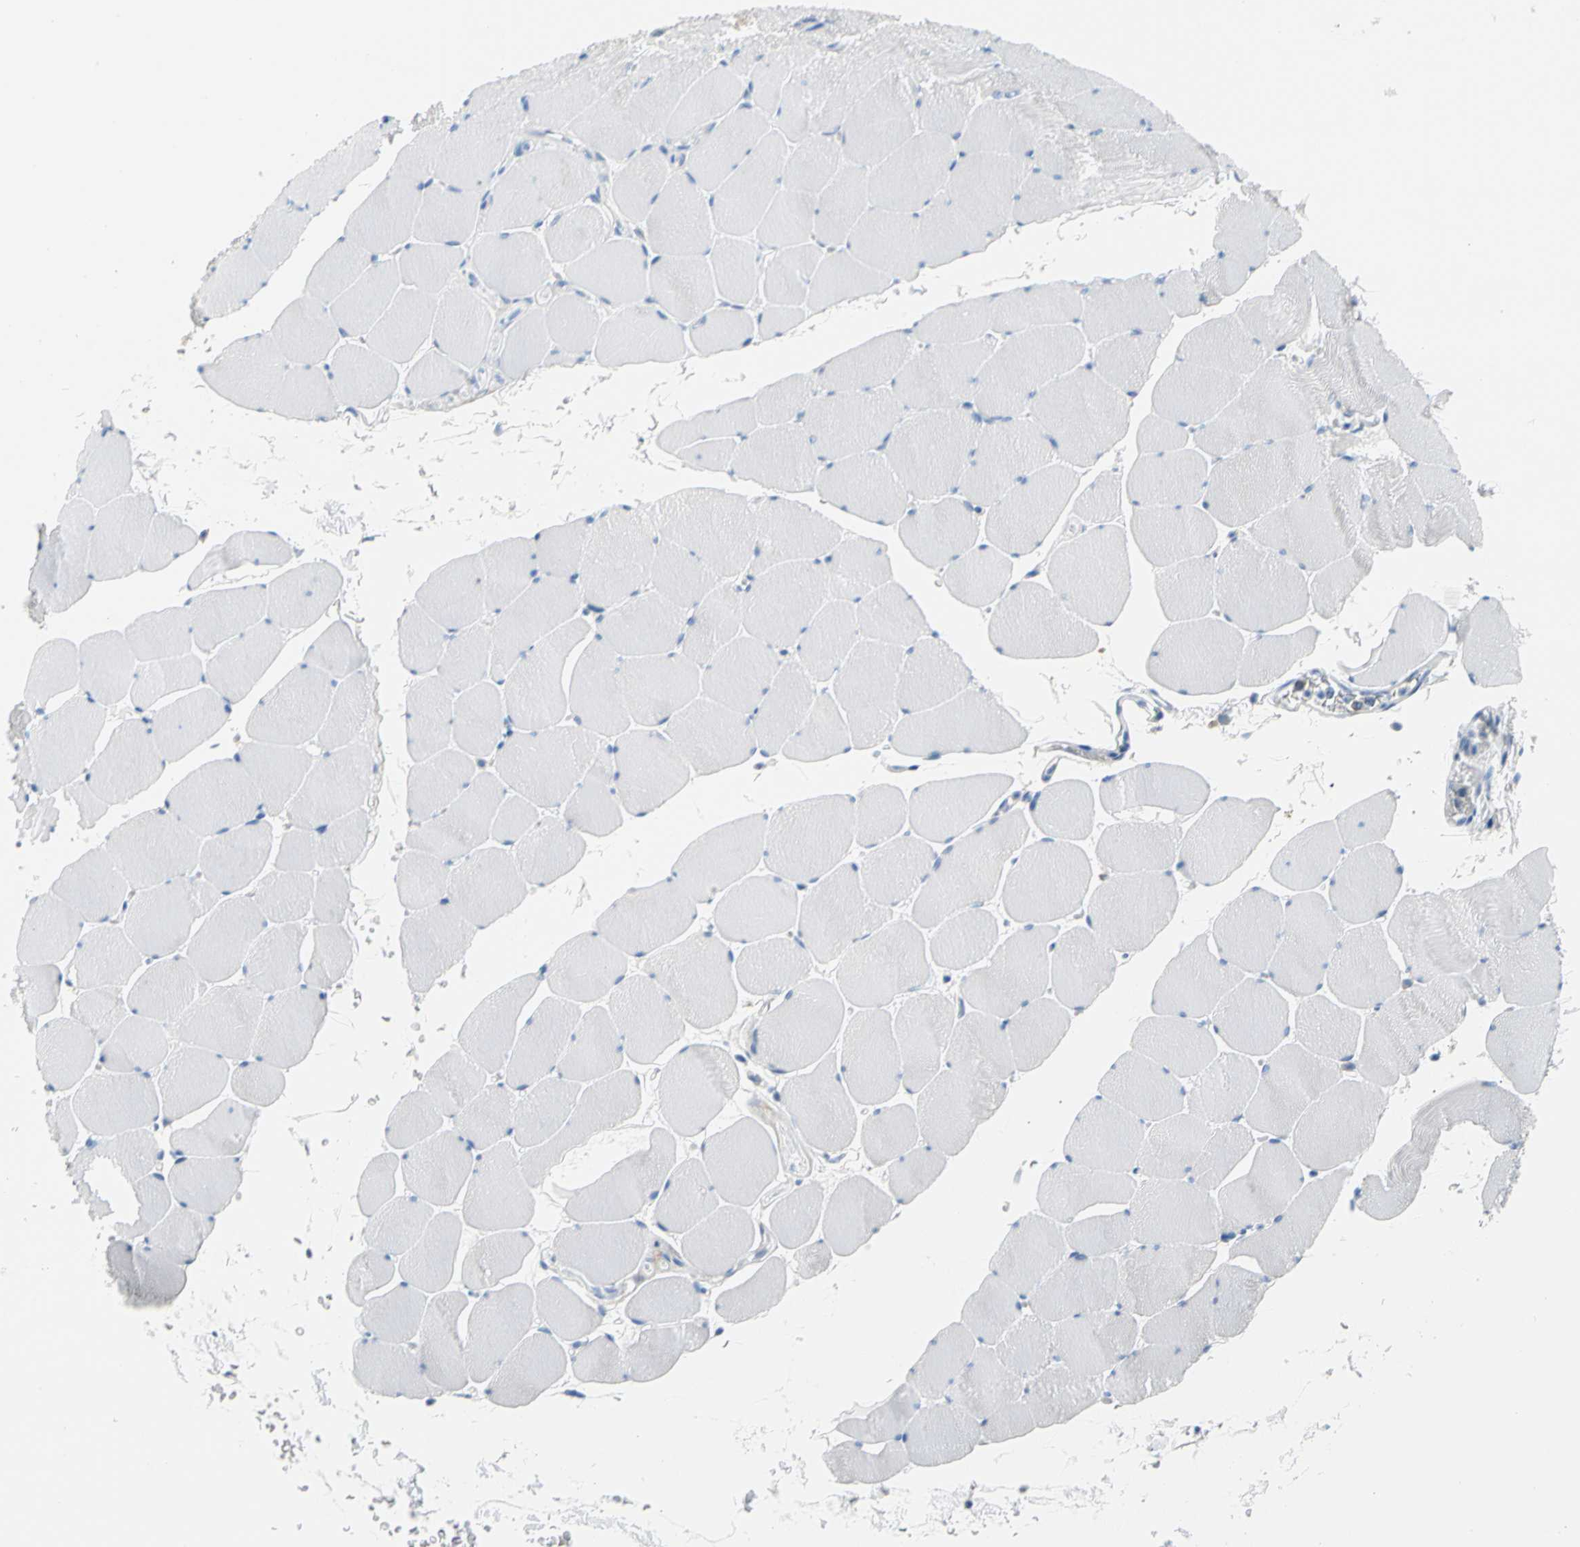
{"staining": {"intensity": "negative", "quantity": "none", "location": "none"}, "tissue": "skeletal muscle", "cell_type": "Myocytes", "image_type": "normal", "snomed": [{"axis": "morphology", "description": "Normal tissue, NOS"}, {"axis": "topography", "description": "Skeletal muscle"}], "caption": "DAB (3,3'-diaminobenzidine) immunohistochemical staining of benign human skeletal muscle shows no significant expression in myocytes. (DAB (3,3'-diaminobenzidine) immunohistochemistry, high magnification).", "gene": "PDPN", "patient": {"sex": "male", "age": 62}}